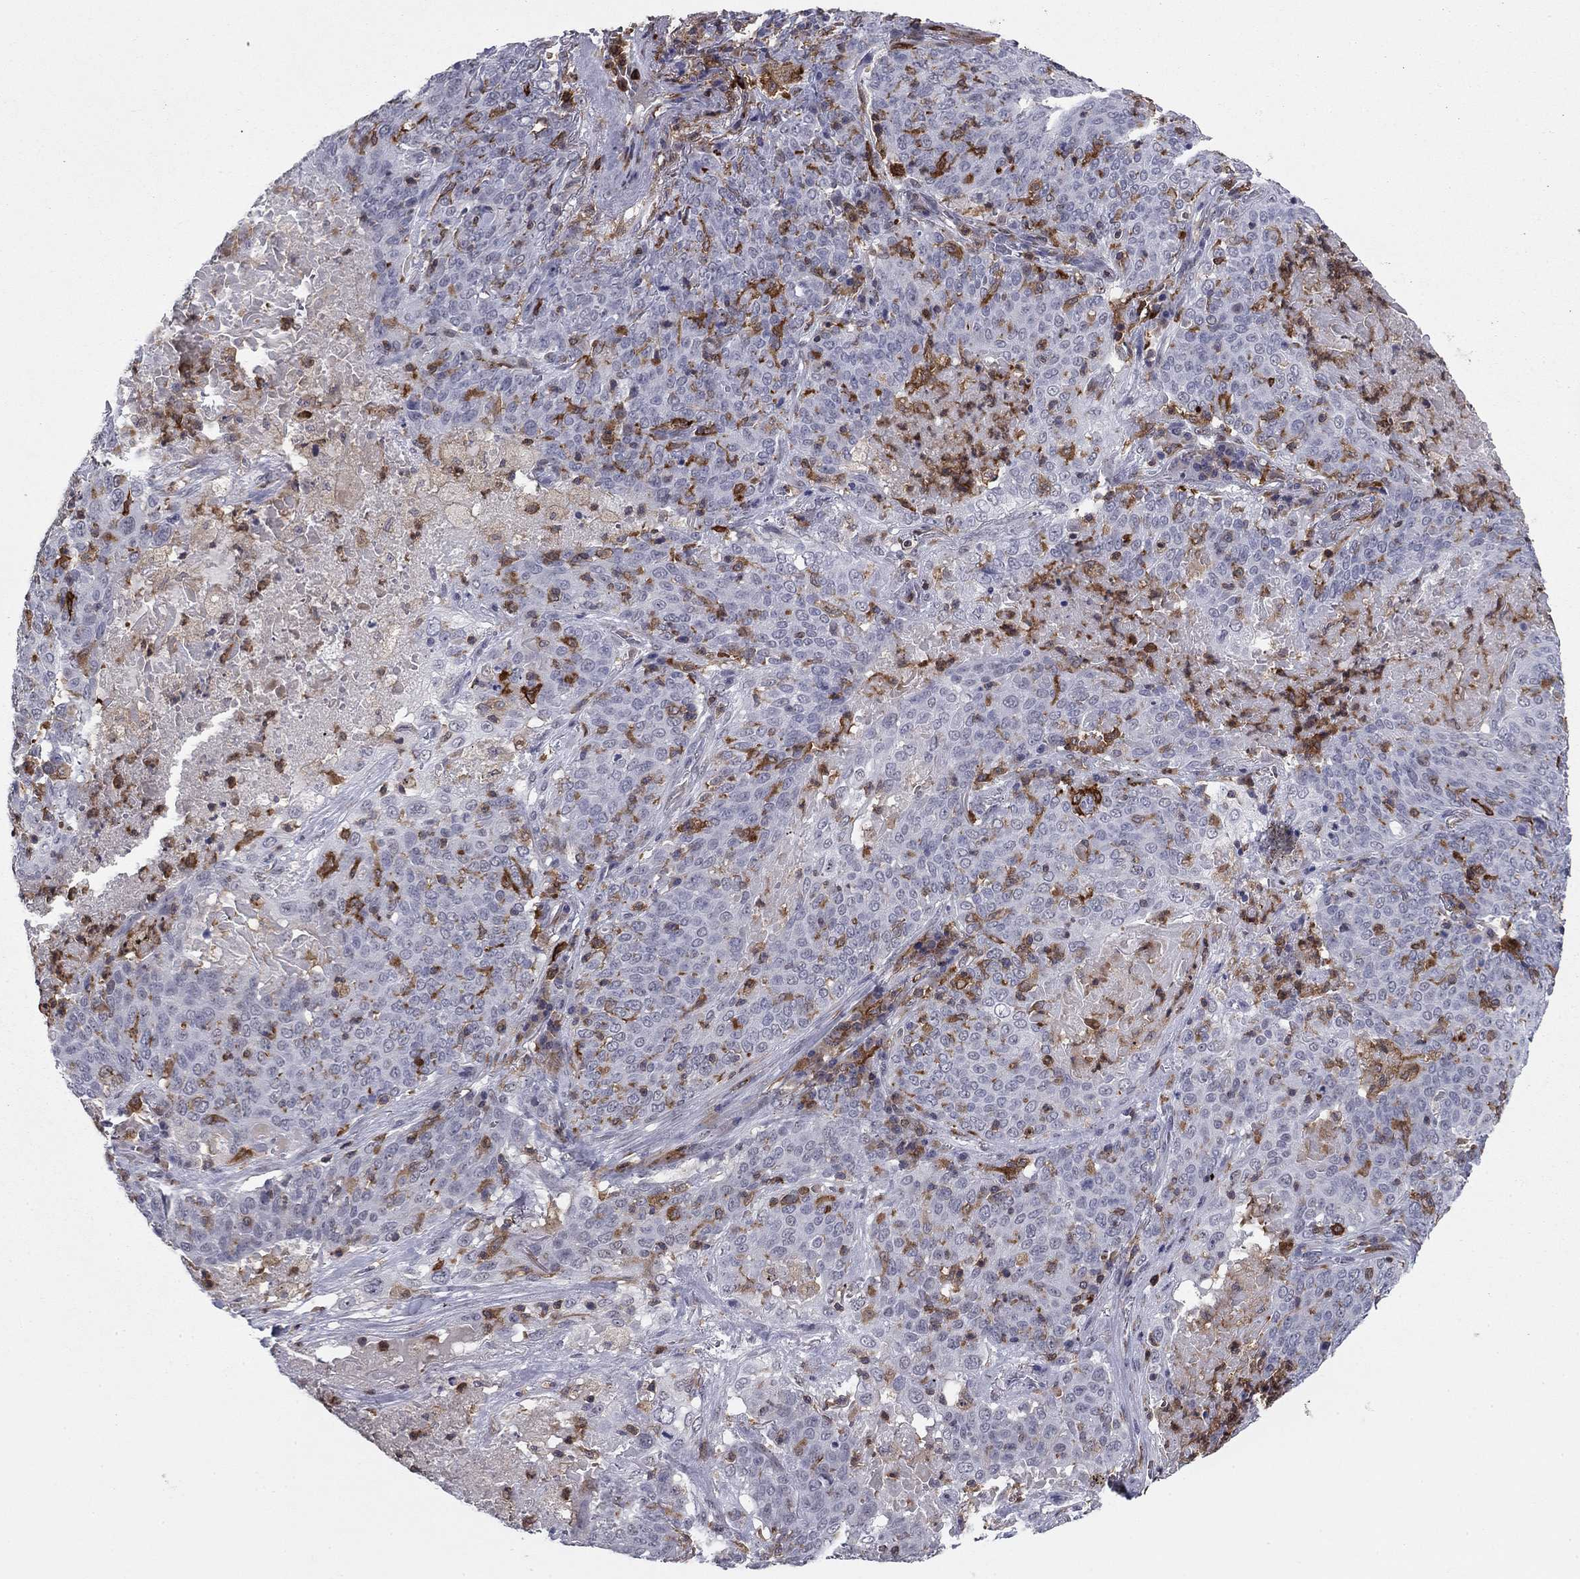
{"staining": {"intensity": "negative", "quantity": "none", "location": "none"}, "tissue": "lung cancer", "cell_type": "Tumor cells", "image_type": "cancer", "snomed": [{"axis": "morphology", "description": "Squamous cell carcinoma, NOS"}, {"axis": "topography", "description": "Lung"}], "caption": "This image is of lung cancer (squamous cell carcinoma) stained with IHC to label a protein in brown with the nuclei are counter-stained blue. There is no staining in tumor cells. Brightfield microscopy of immunohistochemistry (IHC) stained with DAB (3,3'-diaminobenzidine) (brown) and hematoxylin (blue), captured at high magnification.", "gene": "PLCB2", "patient": {"sex": "male", "age": 82}}